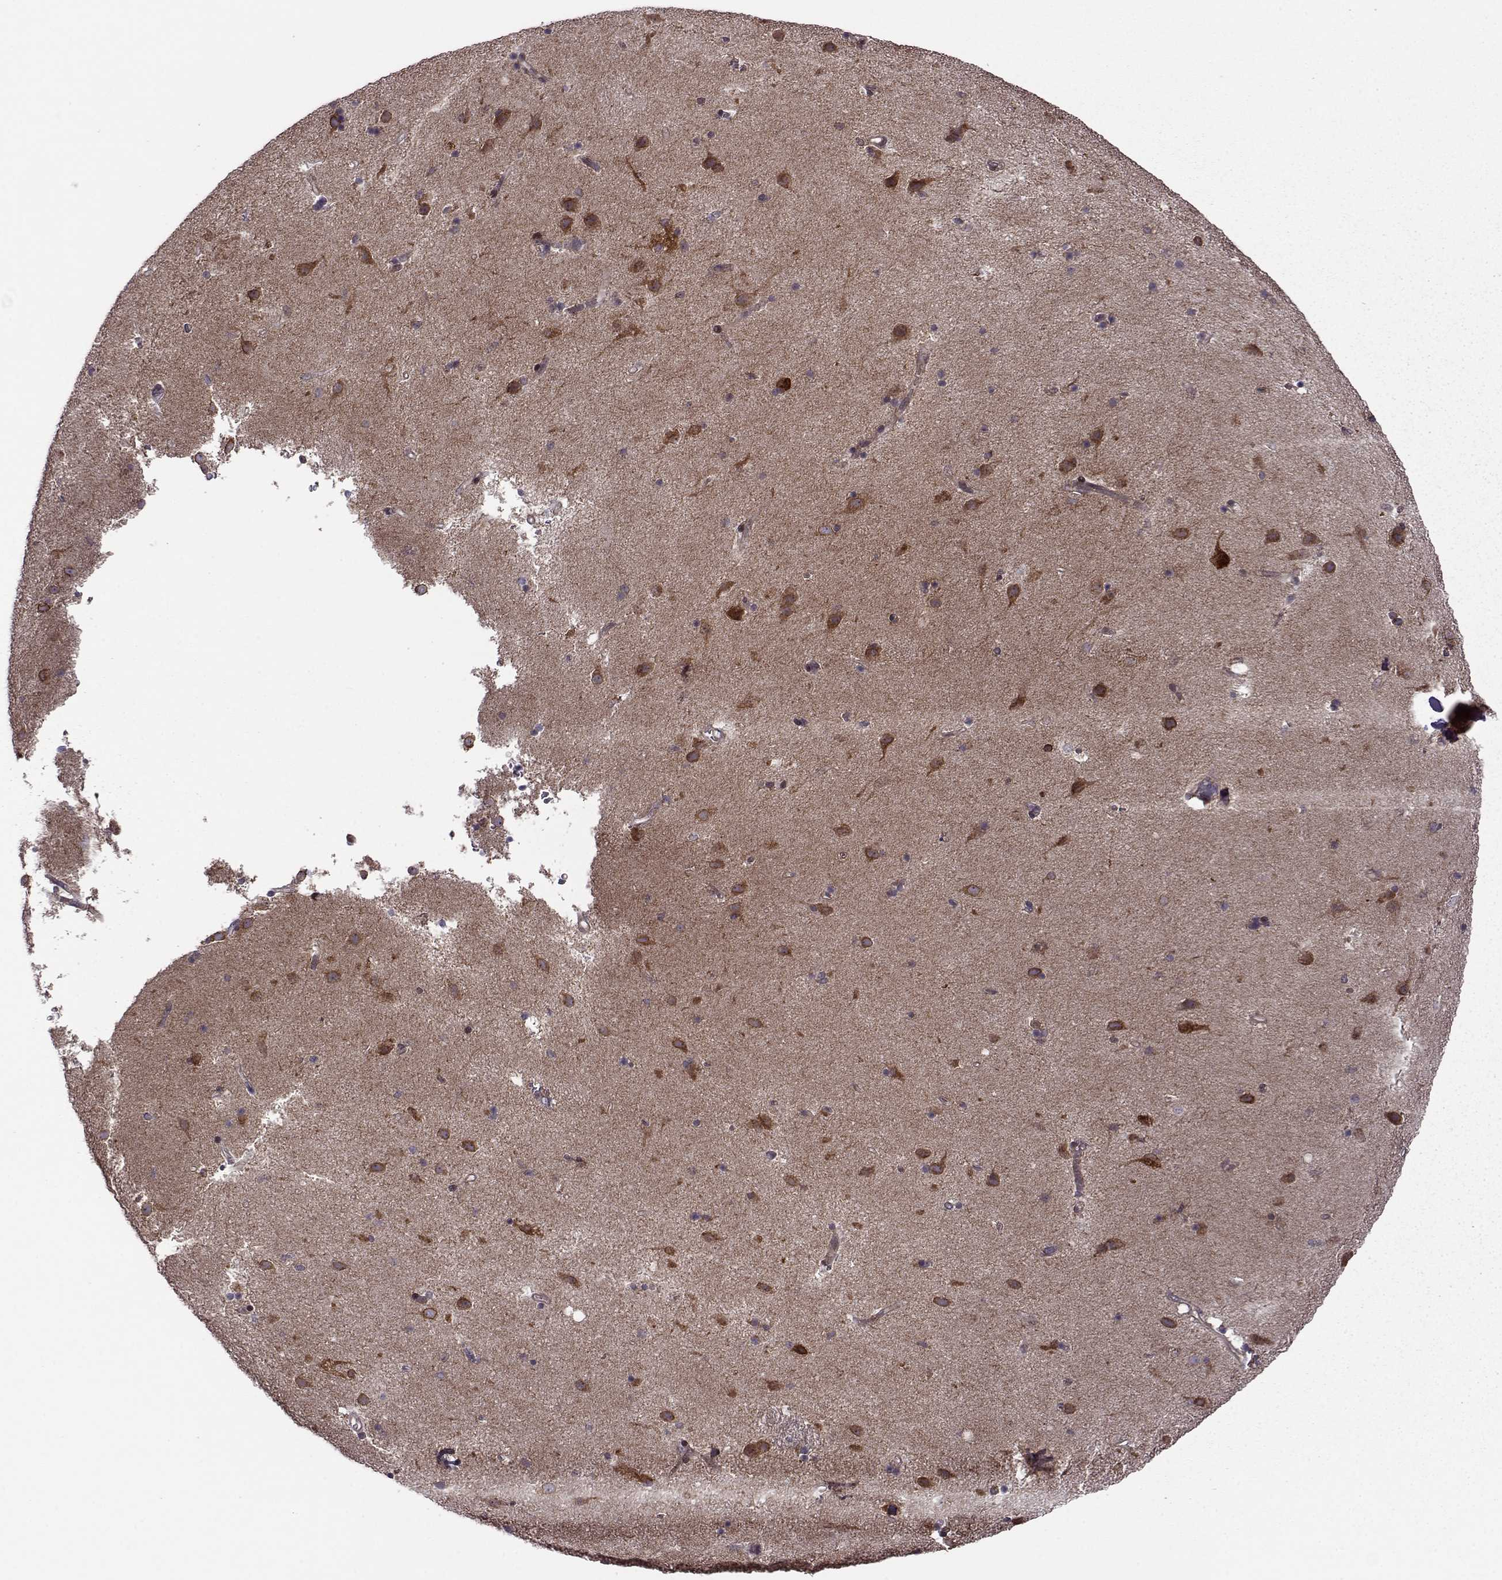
{"staining": {"intensity": "weak", "quantity": "<25%", "location": "cytoplasmic/membranous"}, "tissue": "caudate", "cell_type": "Glial cells", "image_type": "normal", "snomed": [{"axis": "morphology", "description": "Normal tissue, NOS"}, {"axis": "topography", "description": "Lateral ventricle wall"}], "caption": "This histopathology image is of unremarkable caudate stained with IHC to label a protein in brown with the nuclei are counter-stained blue. There is no positivity in glial cells.", "gene": "URI1", "patient": {"sex": "female", "age": 71}}